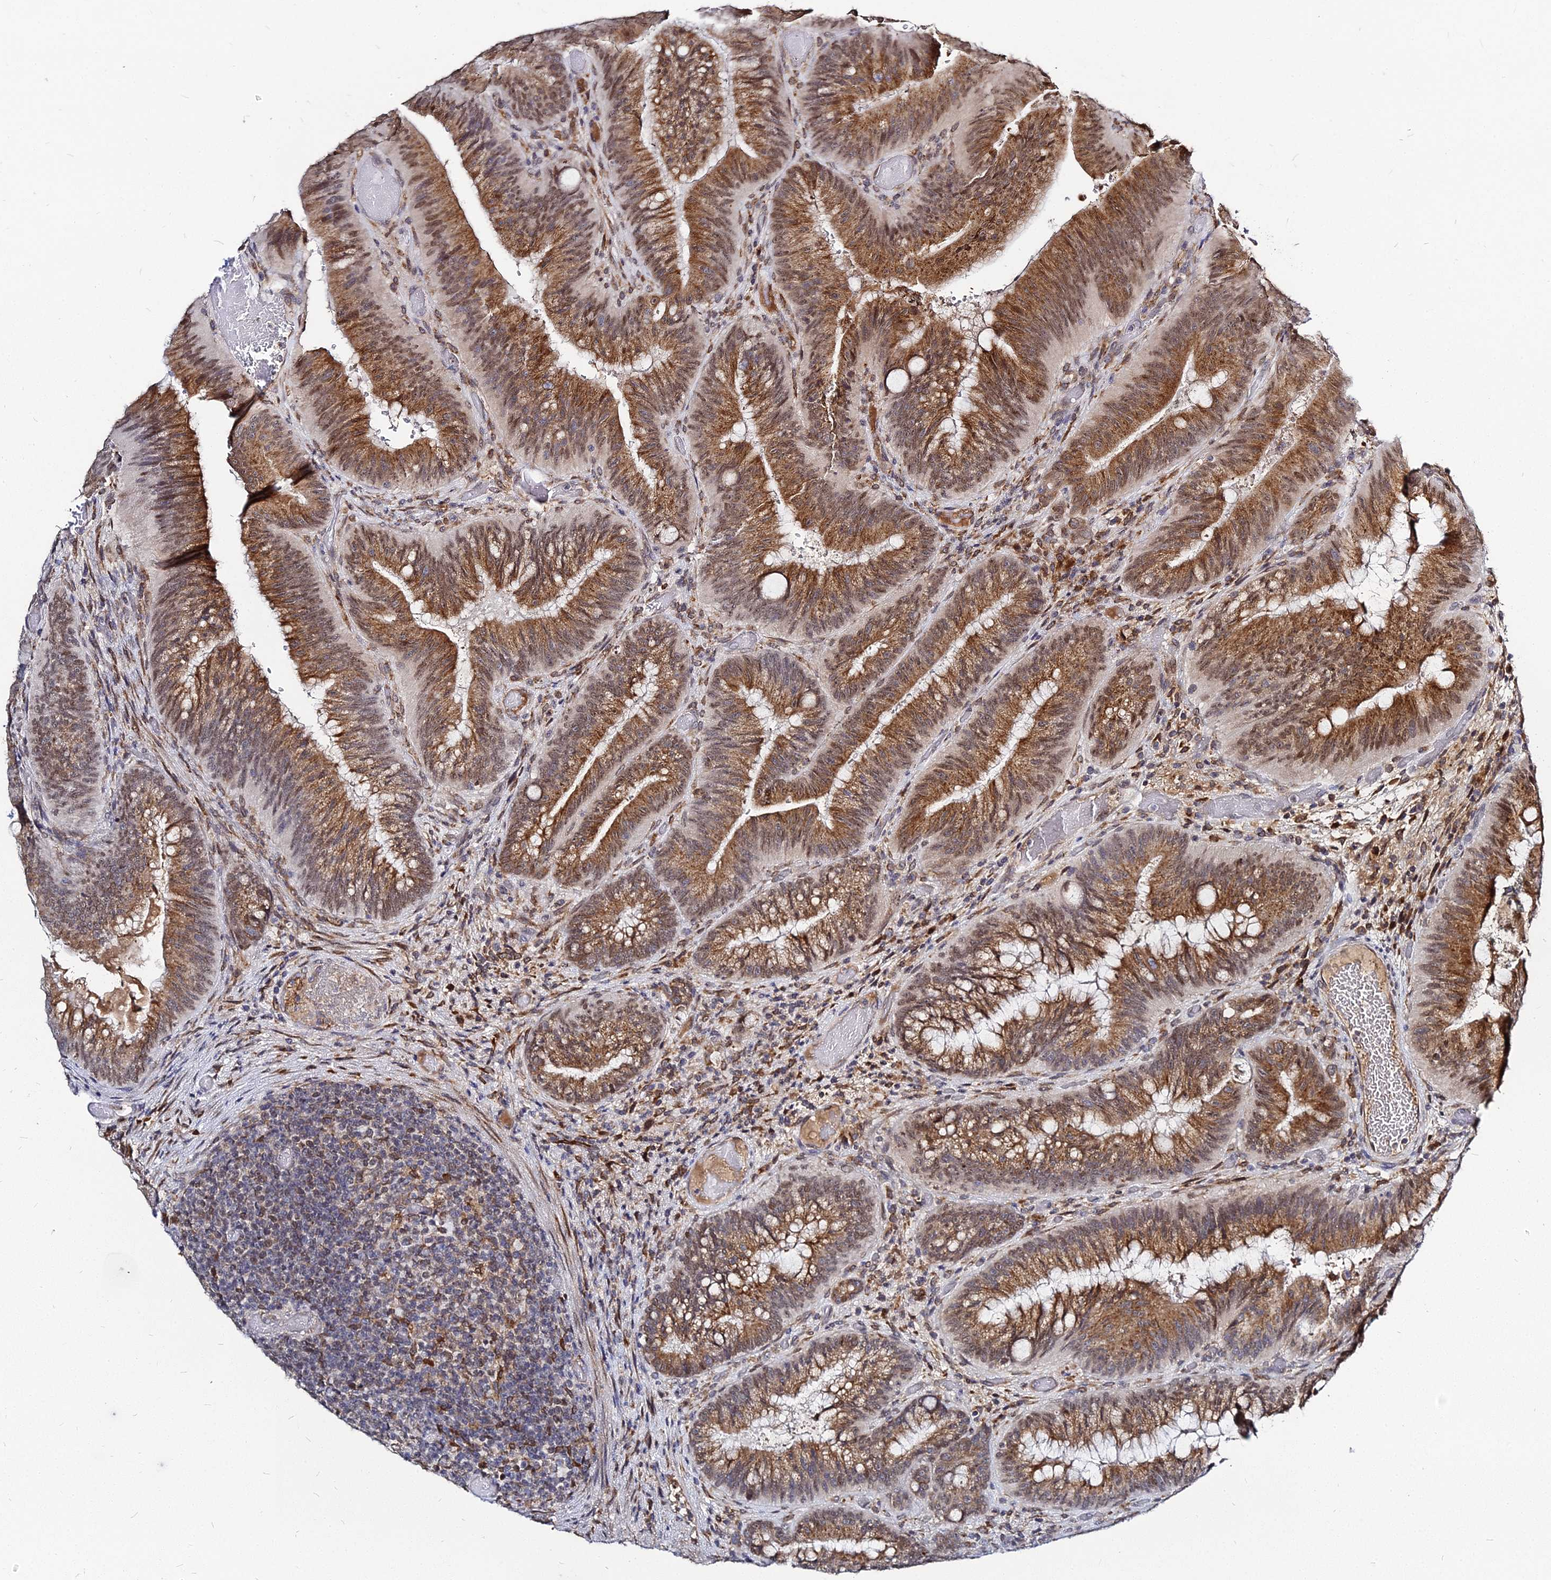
{"staining": {"intensity": "moderate", "quantity": ">75%", "location": "cytoplasmic/membranous,nuclear"}, "tissue": "colorectal cancer", "cell_type": "Tumor cells", "image_type": "cancer", "snomed": [{"axis": "morphology", "description": "Adenocarcinoma, NOS"}, {"axis": "topography", "description": "Colon"}], "caption": "Tumor cells show medium levels of moderate cytoplasmic/membranous and nuclear expression in about >75% of cells in human colorectal cancer (adenocarcinoma). (Brightfield microscopy of DAB IHC at high magnification).", "gene": "RNF121", "patient": {"sex": "female", "age": 43}}